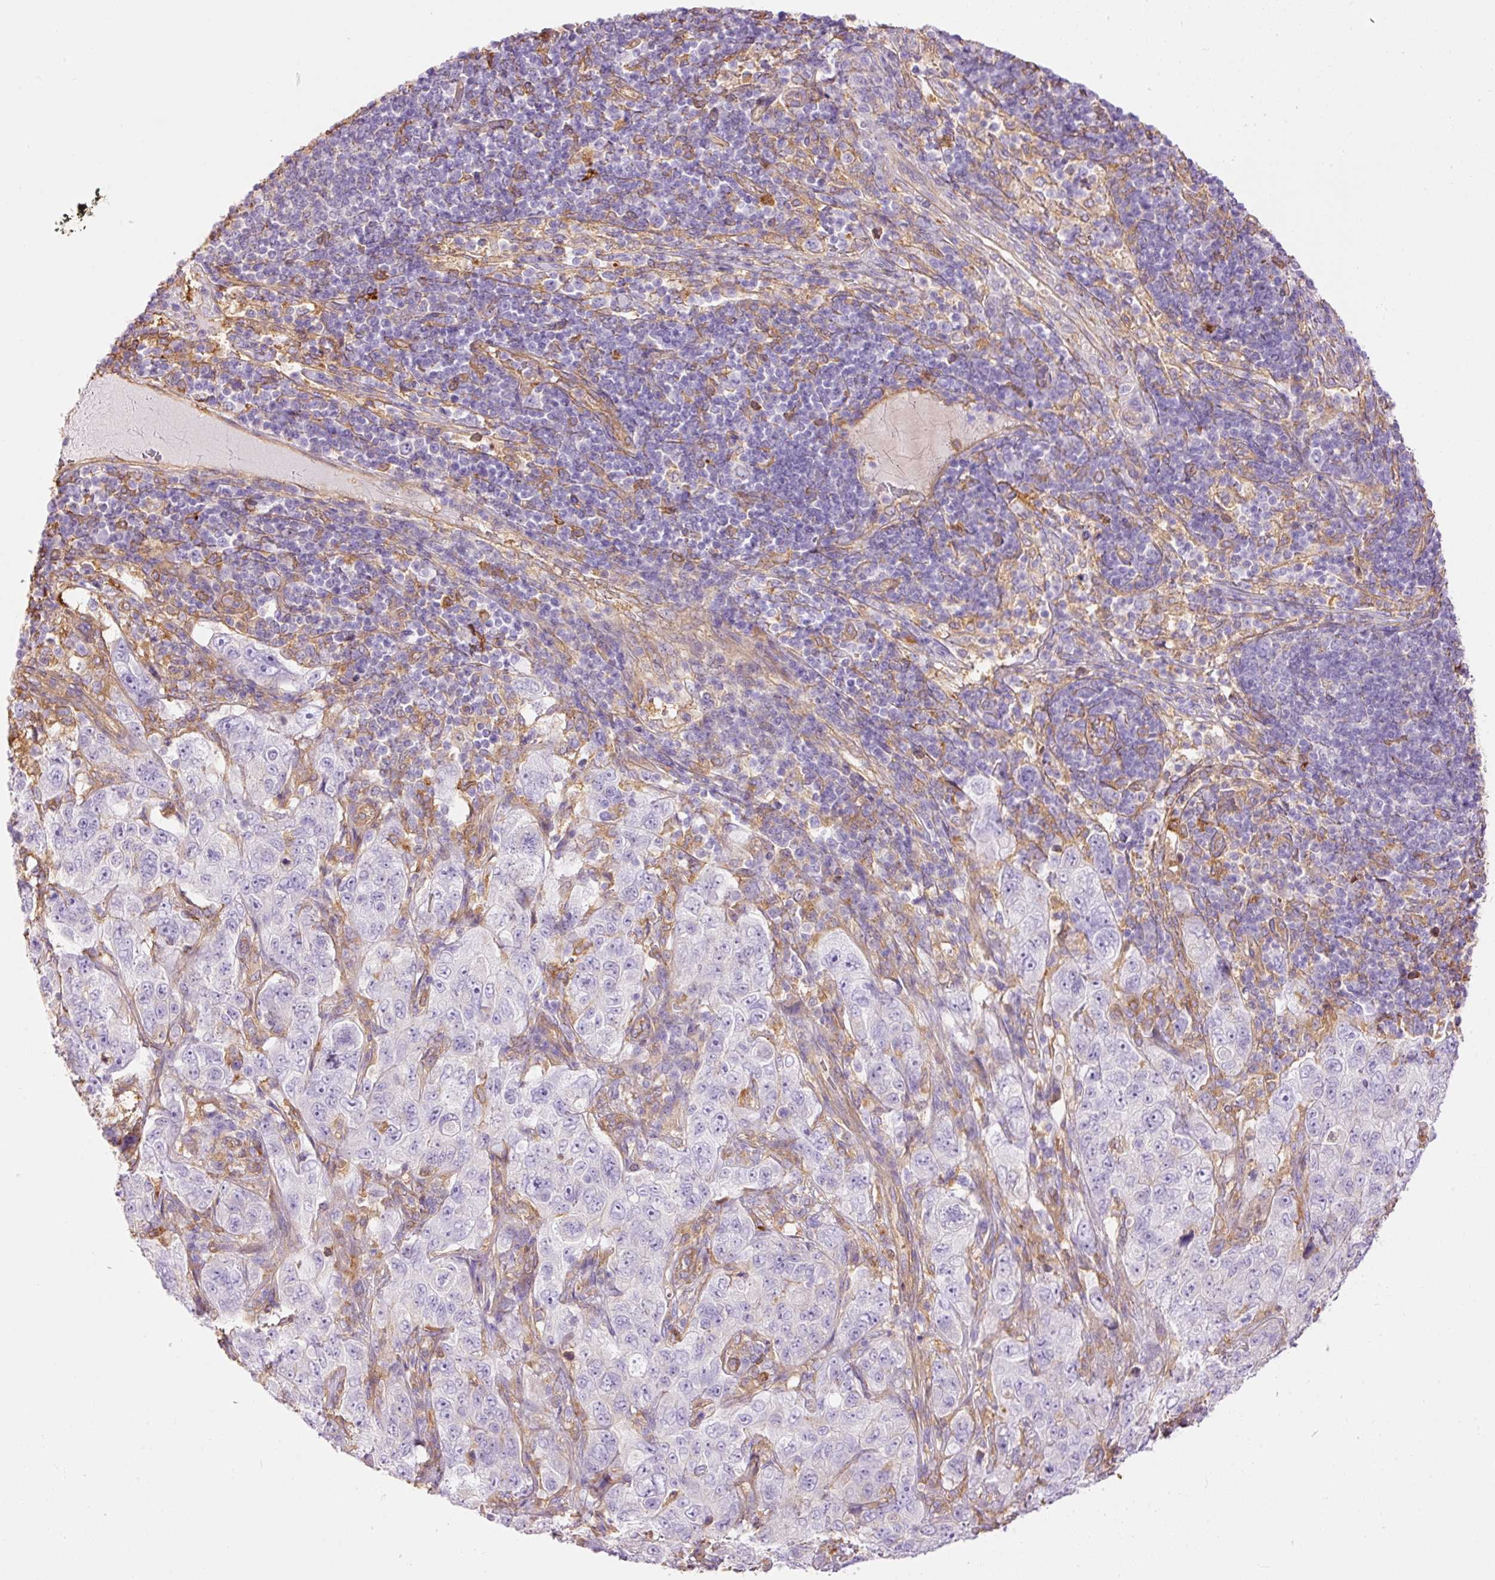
{"staining": {"intensity": "negative", "quantity": "none", "location": "none"}, "tissue": "pancreatic cancer", "cell_type": "Tumor cells", "image_type": "cancer", "snomed": [{"axis": "morphology", "description": "Adenocarcinoma, NOS"}, {"axis": "topography", "description": "Pancreas"}], "caption": "IHC micrograph of pancreatic adenocarcinoma stained for a protein (brown), which shows no staining in tumor cells.", "gene": "IL10RB", "patient": {"sex": "male", "age": 68}}